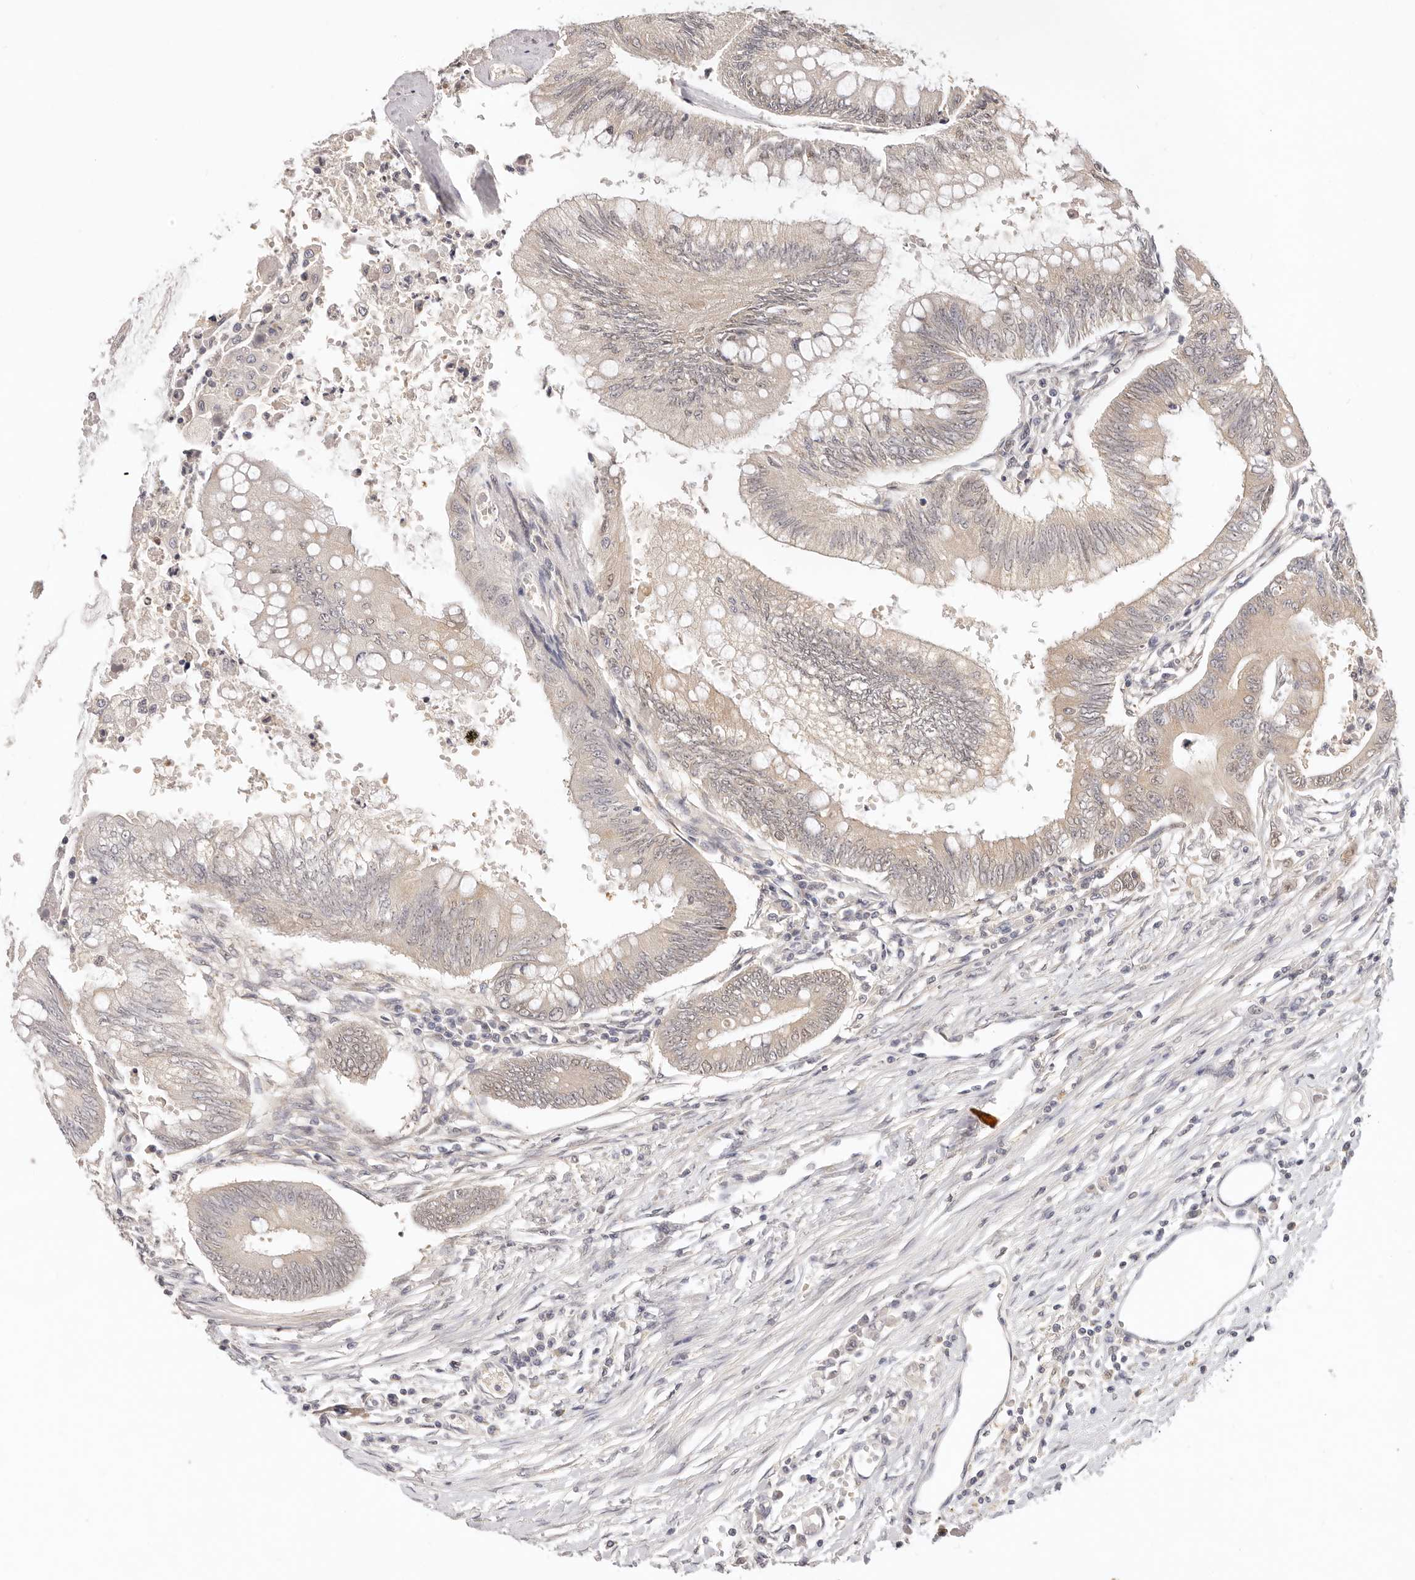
{"staining": {"intensity": "weak", "quantity": "<25%", "location": "cytoplasmic/membranous,nuclear"}, "tissue": "colorectal cancer", "cell_type": "Tumor cells", "image_type": "cancer", "snomed": [{"axis": "morphology", "description": "Adenoma, NOS"}, {"axis": "morphology", "description": "Adenocarcinoma, NOS"}, {"axis": "topography", "description": "Colon"}], "caption": "High magnification brightfield microscopy of adenocarcinoma (colorectal) stained with DAB (3,3'-diaminobenzidine) (brown) and counterstained with hematoxylin (blue): tumor cells show no significant staining. (Brightfield microscopy of DAB (3,3'-diaminobenzidine) immunohistochemistry at high magnification).", "gene": "GGPS1", "patient": {"sex": "male", "age": 79}}